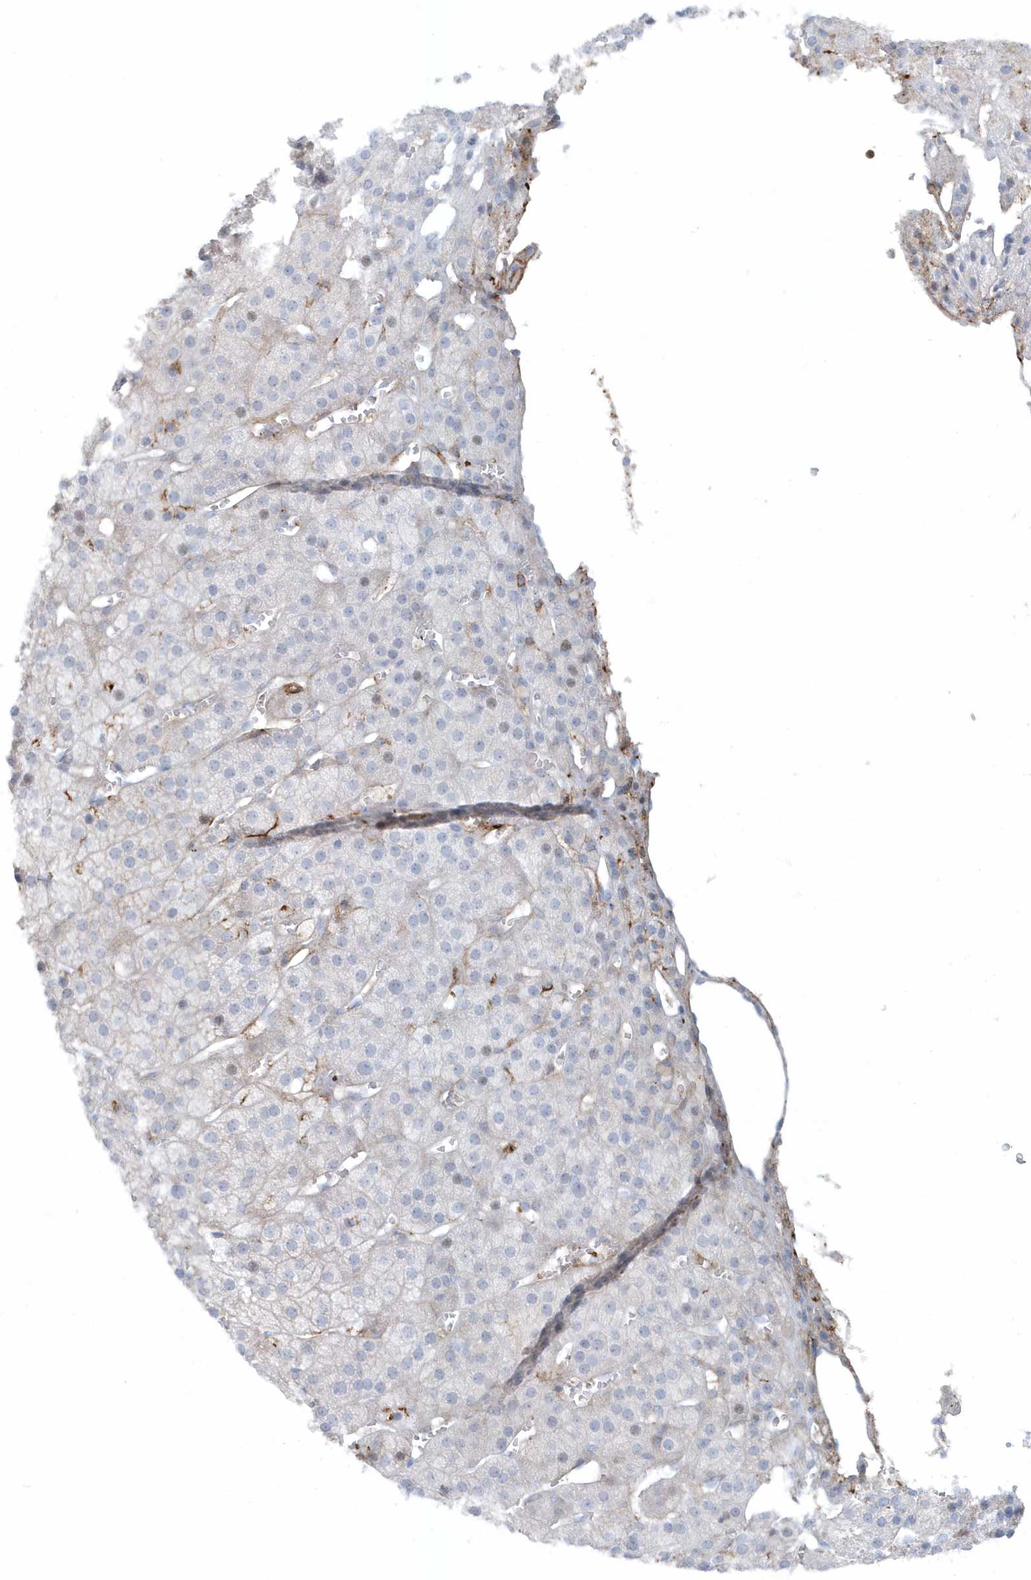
{"staining": {"intensity": "moderate", "quantity": "<25%", "location": "cytoplasmic/membranous"}, "tissue": "adrenal gland", "cell_type": "Glandular cells", "image_type": "normal", "snomed": [{"axis": "morphology", "description": "Normal tissue, NOS"}, {"axis": "topography", "description": "Adrenal gland"}], "caption": "IHC of benign human adrenal gland shows low levels of moderate cytoplasmic/membranous expression in approximately <25% of glandular cells. IHC stains the protein of interest in brown and the nuclei are stained blue.", "gene": "CACNB2", "patient": {"sex": "female", "age": 57}}